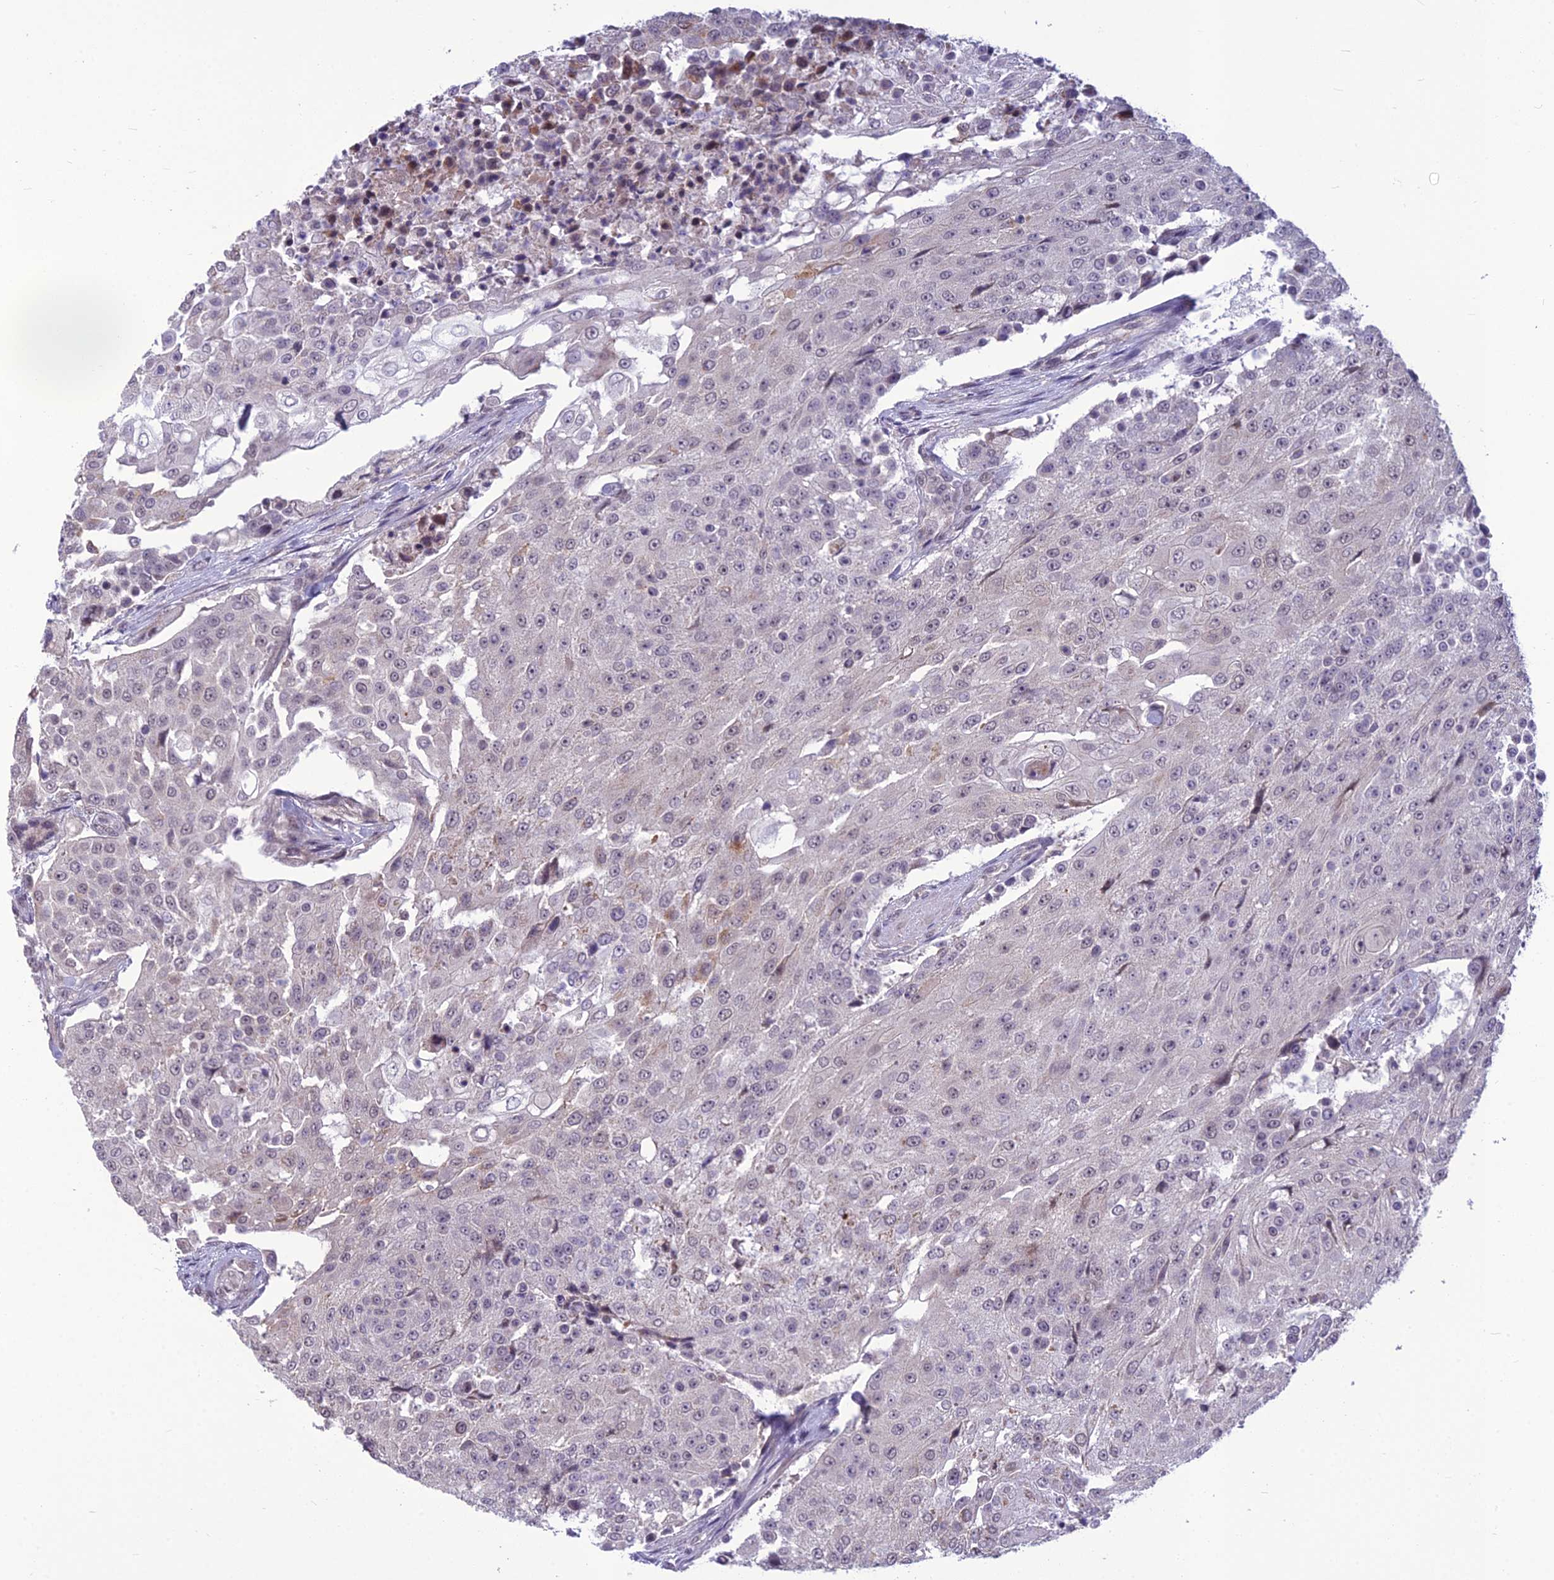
{"staining": {"intensity": "negative", "quantity": "none", "location": "none"}, "tissue": "urothelial cancer", "cell_type": "Tumor cells", "image_type": "cancer", "snomed": [{"axis": "morphology", "description": "Urothelial carcinoma, High grade"}, {"axis": "topography", "description": "Urinary bladder"}], "caption": "Urothelial carcinoma (high-grade) stained for a protein using immunohistochemistry exhibits no expression tumor cells.", "gene": "FBRS", "patient": {"sex": "female", "age": 63}}